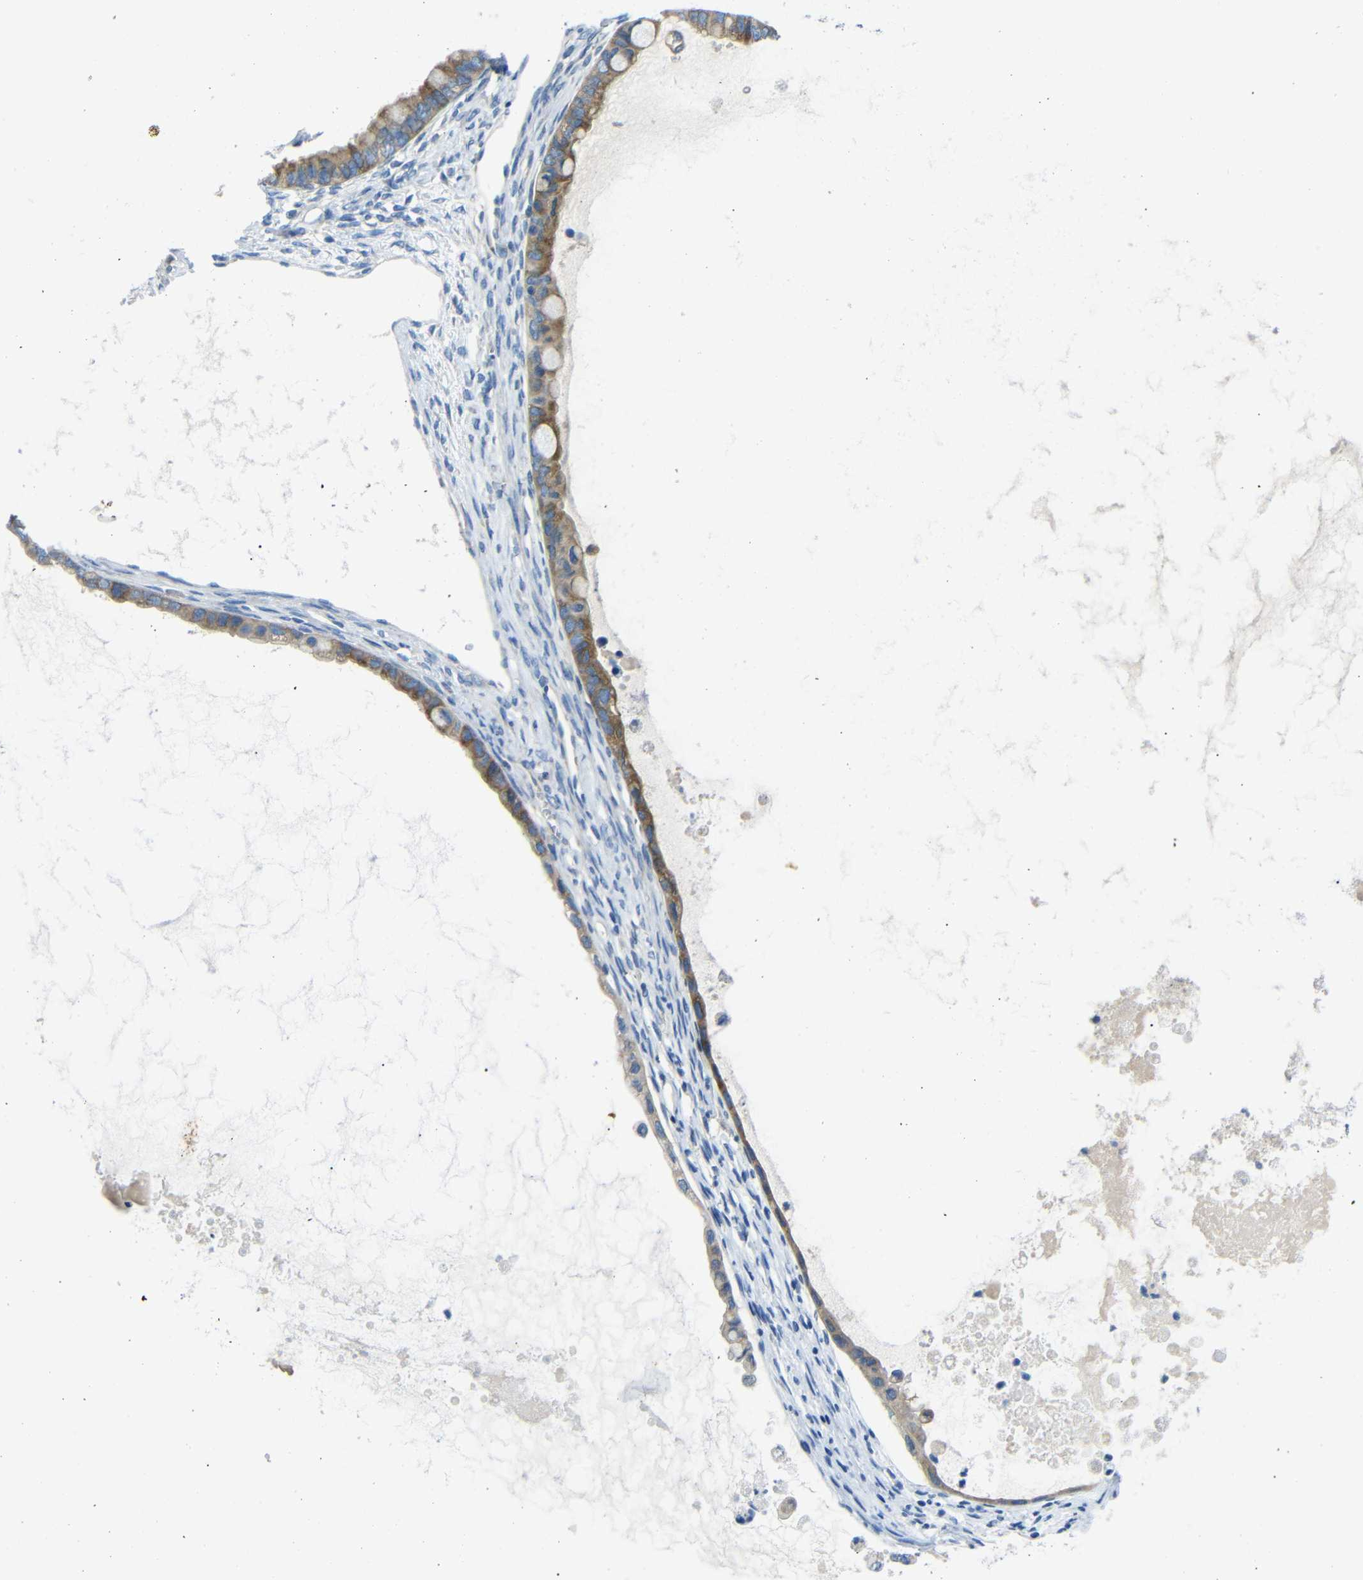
{"staining": {"intensity": "moderate", "quantity": ">75%", "location": "cytoplasmic/membranous"}, "tissue": "ovarian cancer", "cell_type": "Tumor cells", "image_type": "cancer", "snomed": [{"axis": "morphology", "description": "Cystadenocarcinoma, mucinous, NOS"}, {"axis": "topography", "description": "Ovary"}], "caption": "Ovarian mucinous cystadenocarcinoma was stained to show a protein in brown. There is medium levels of moderate cytoplasmic/membranous staining in about >75% of tumor cells.", "gene": "DCP1A", "patient": {"sex": "female", "age": 80}}